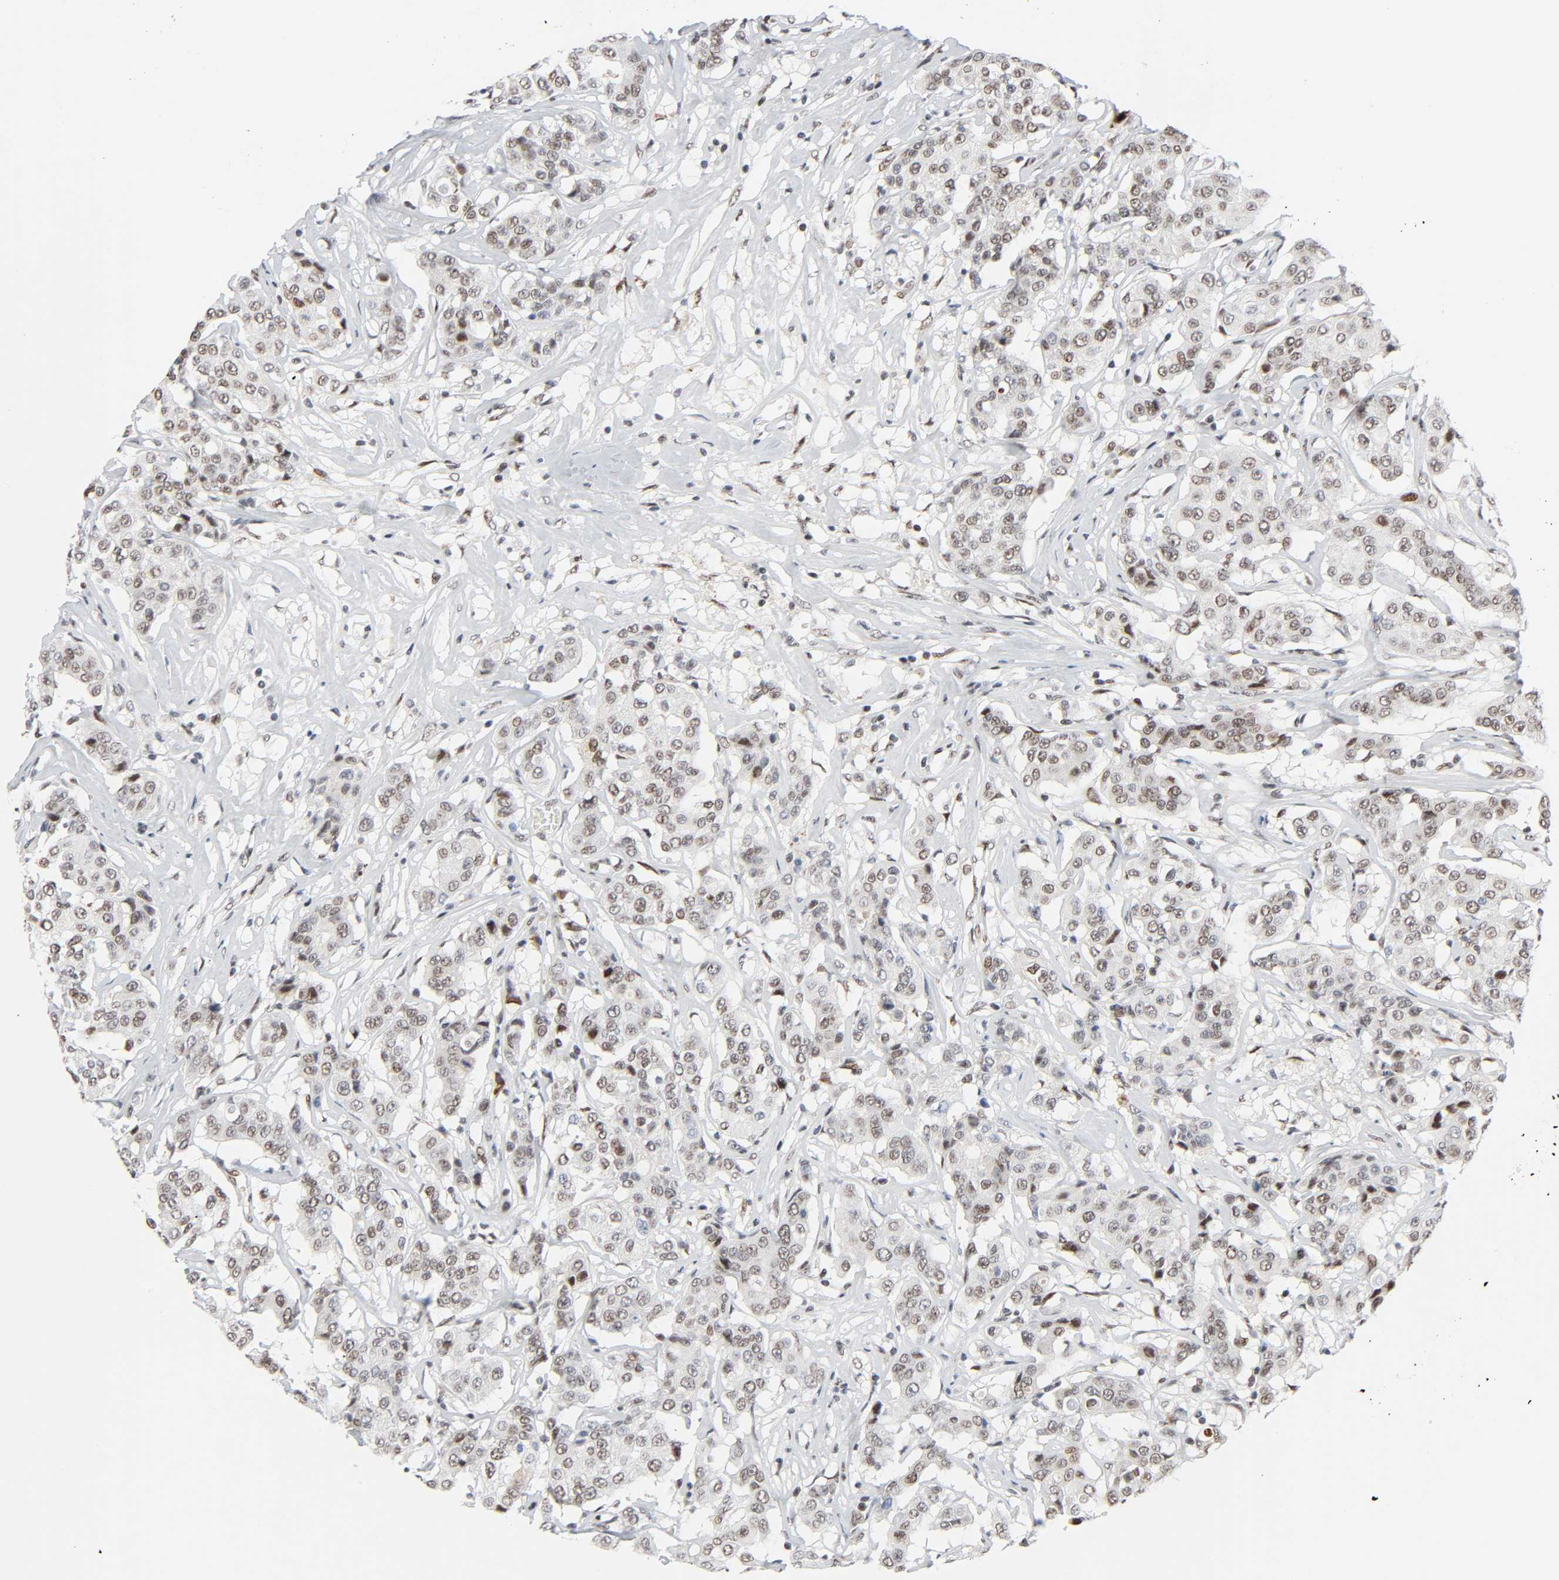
{"staining": {"intensity": "moderate", "quantity": ">75%", "location": "nuclear"}, "tissue": "breast cancer", "cell_type": "Tumor cells", "image_type": "cancer", "snomed": [{"axis": "morphology", "description": "Duct carcinoma"}, {"axis": "topography", "description": "Breast"}], "caption": "An immunohistochemistry (IHC) histopathology image of neoplastic tissue is shown. Protein staining in brown shows moderate nuclear positivity in breast infiltrating ductal carcinoma within tumor cells.", "gene": "CREBBP", "patient": {"sex": "female", "age": 27}}